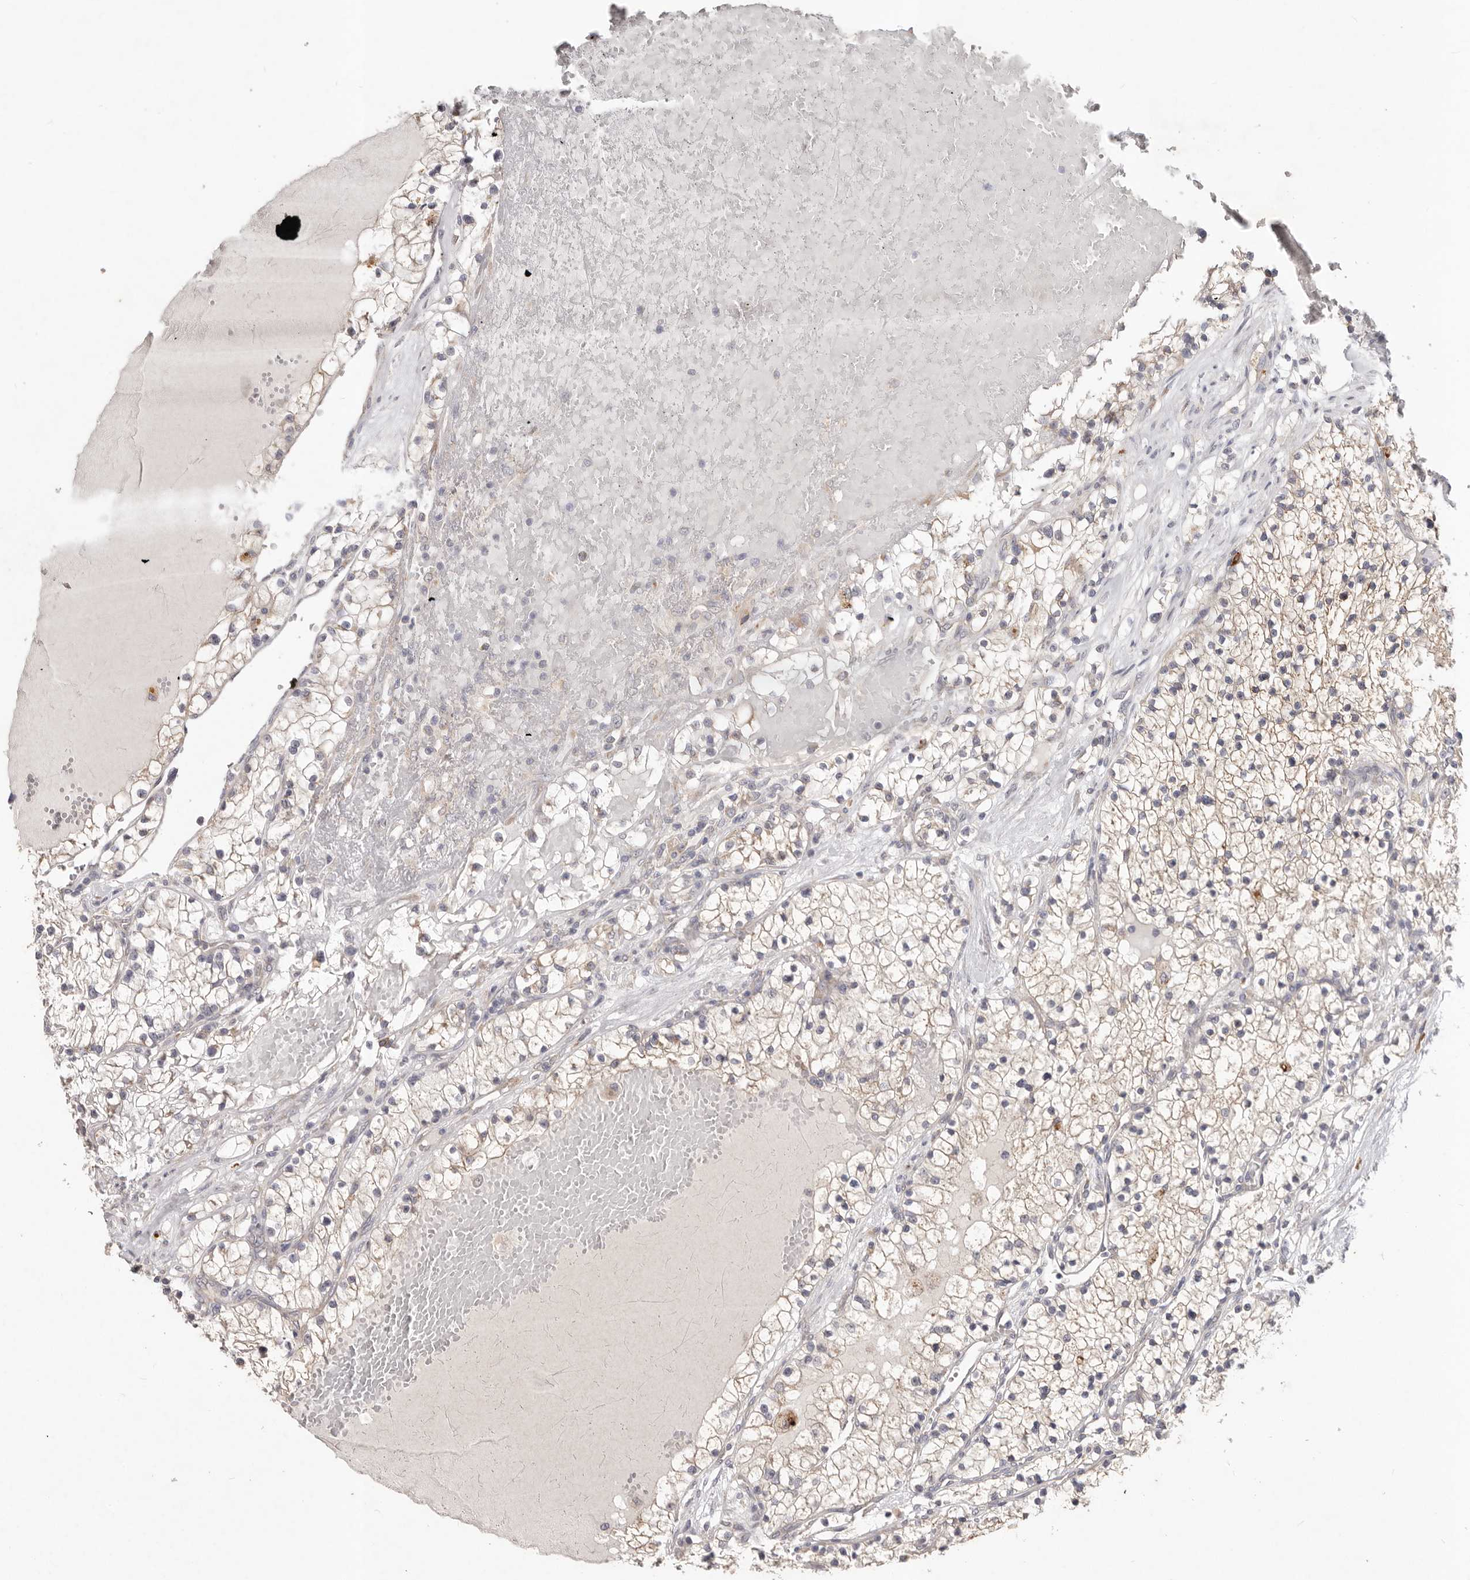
{"staining": {"intensity": "weak", "quantity": ">75%", "location": "cytoplasmic/membranous"}, "tissue": "renal cancer", "cell_type": "Tumor cells", "image_type": "cancer", "snomed": [{"axis": "morphology", "description": "Normal tissue, NOS"}, {"axis": "morphology", "description": "Adenocarcinoma, NOS"}, {"axis": "topography", "description": "Kidney"}], "caption": "An image of human renal adenocarcinoma stained for a protein reveals weak cytoplasmic/membranous brown staining in tumor cells.", "gene": "WDR77", "patient": {"sex": "male", "age": 68}}